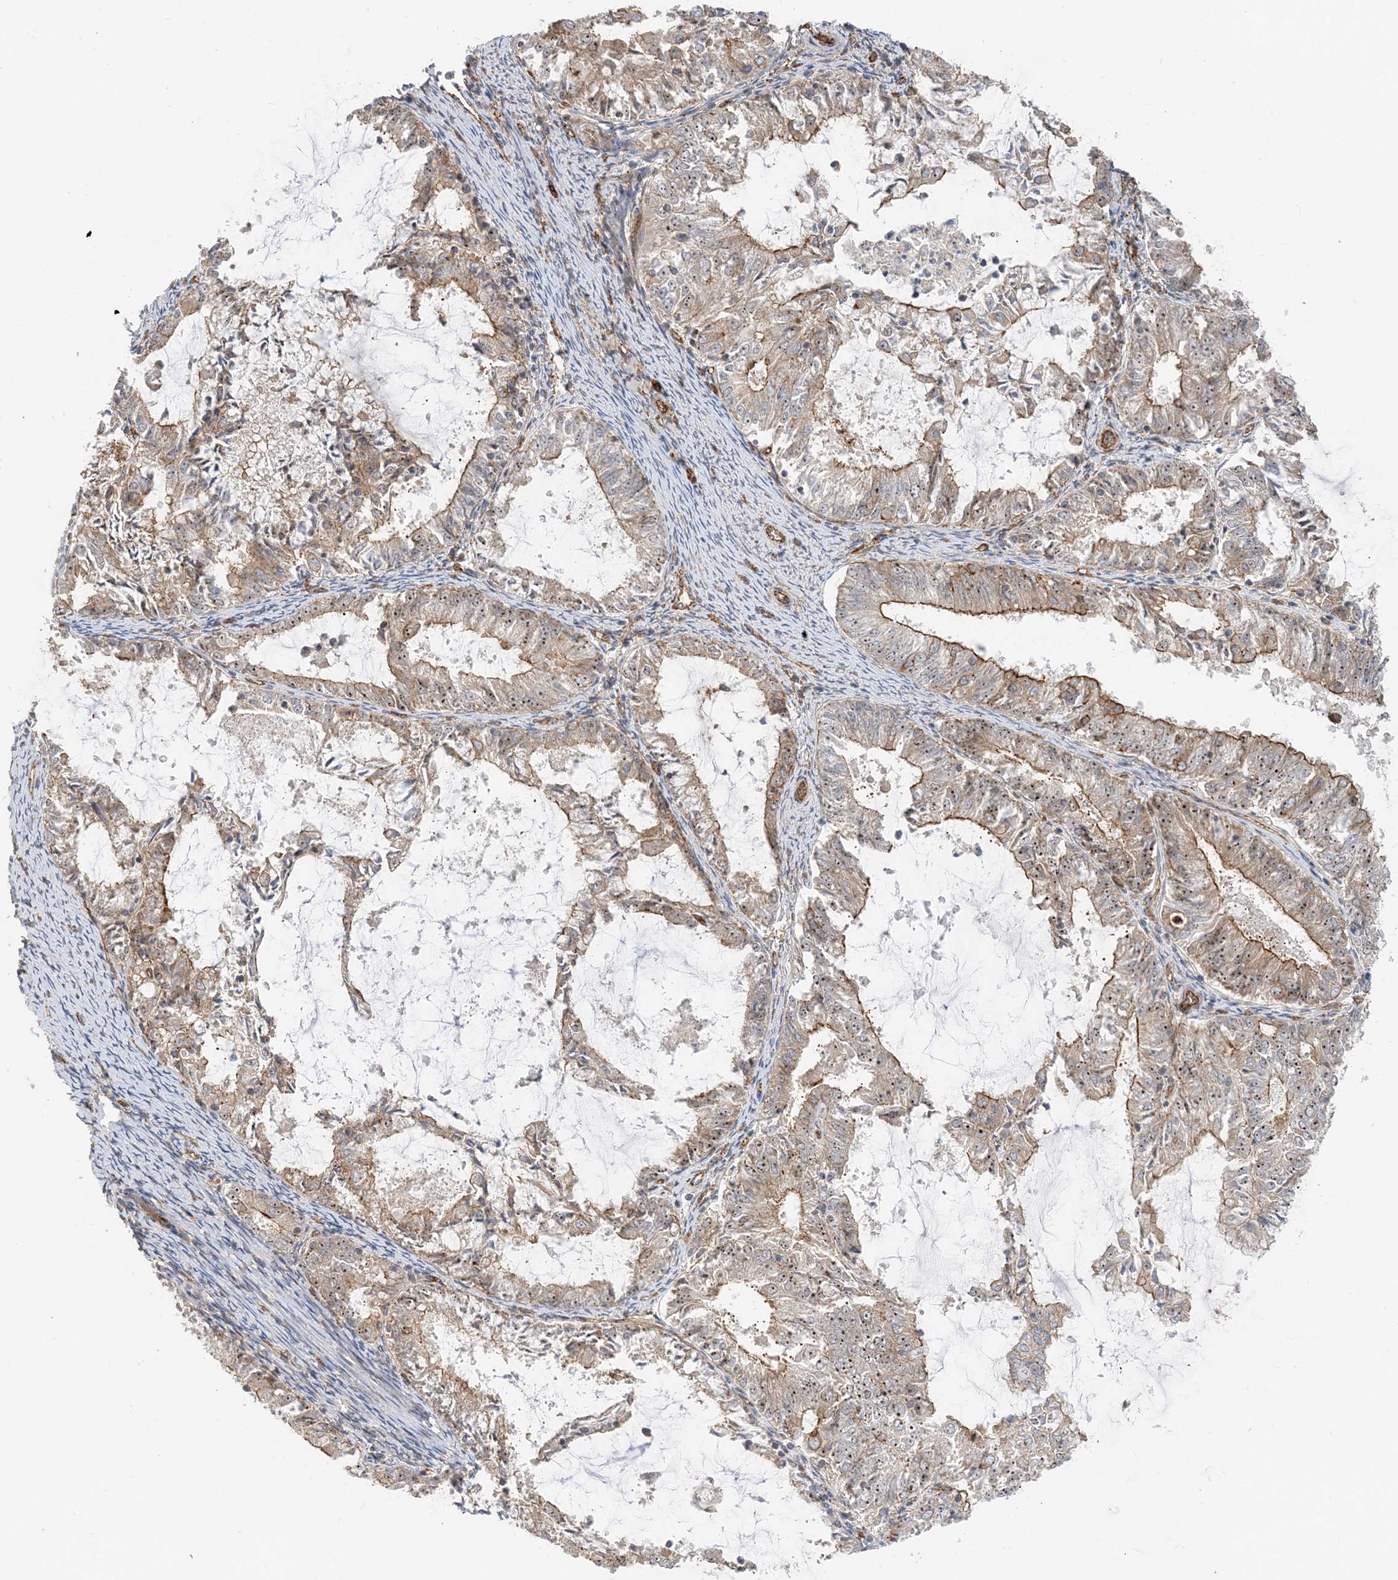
{"staining": {"intensity": "moderate", "quantity": "25%-75%", "location": "cytoplasmic/membranous,nuclear"}, "tissue": "endometrial cancer", "cell_type": "Tumor cells", "image_type": "cancer", "snomed": [{"axis": "morphology", "description": "Adenocarcinoma, NOS"}, {"axis": "topography", "description": "Endometrium"}], "caption": "A histopathology image of human adenocarcinoma (endometrial) stained for a protein shows moderate cytoplasmic/membranous and nuclear brown staining in tumor cells.", "gene": "MYL5", "patient": {"sex": "female", "age": 57}}